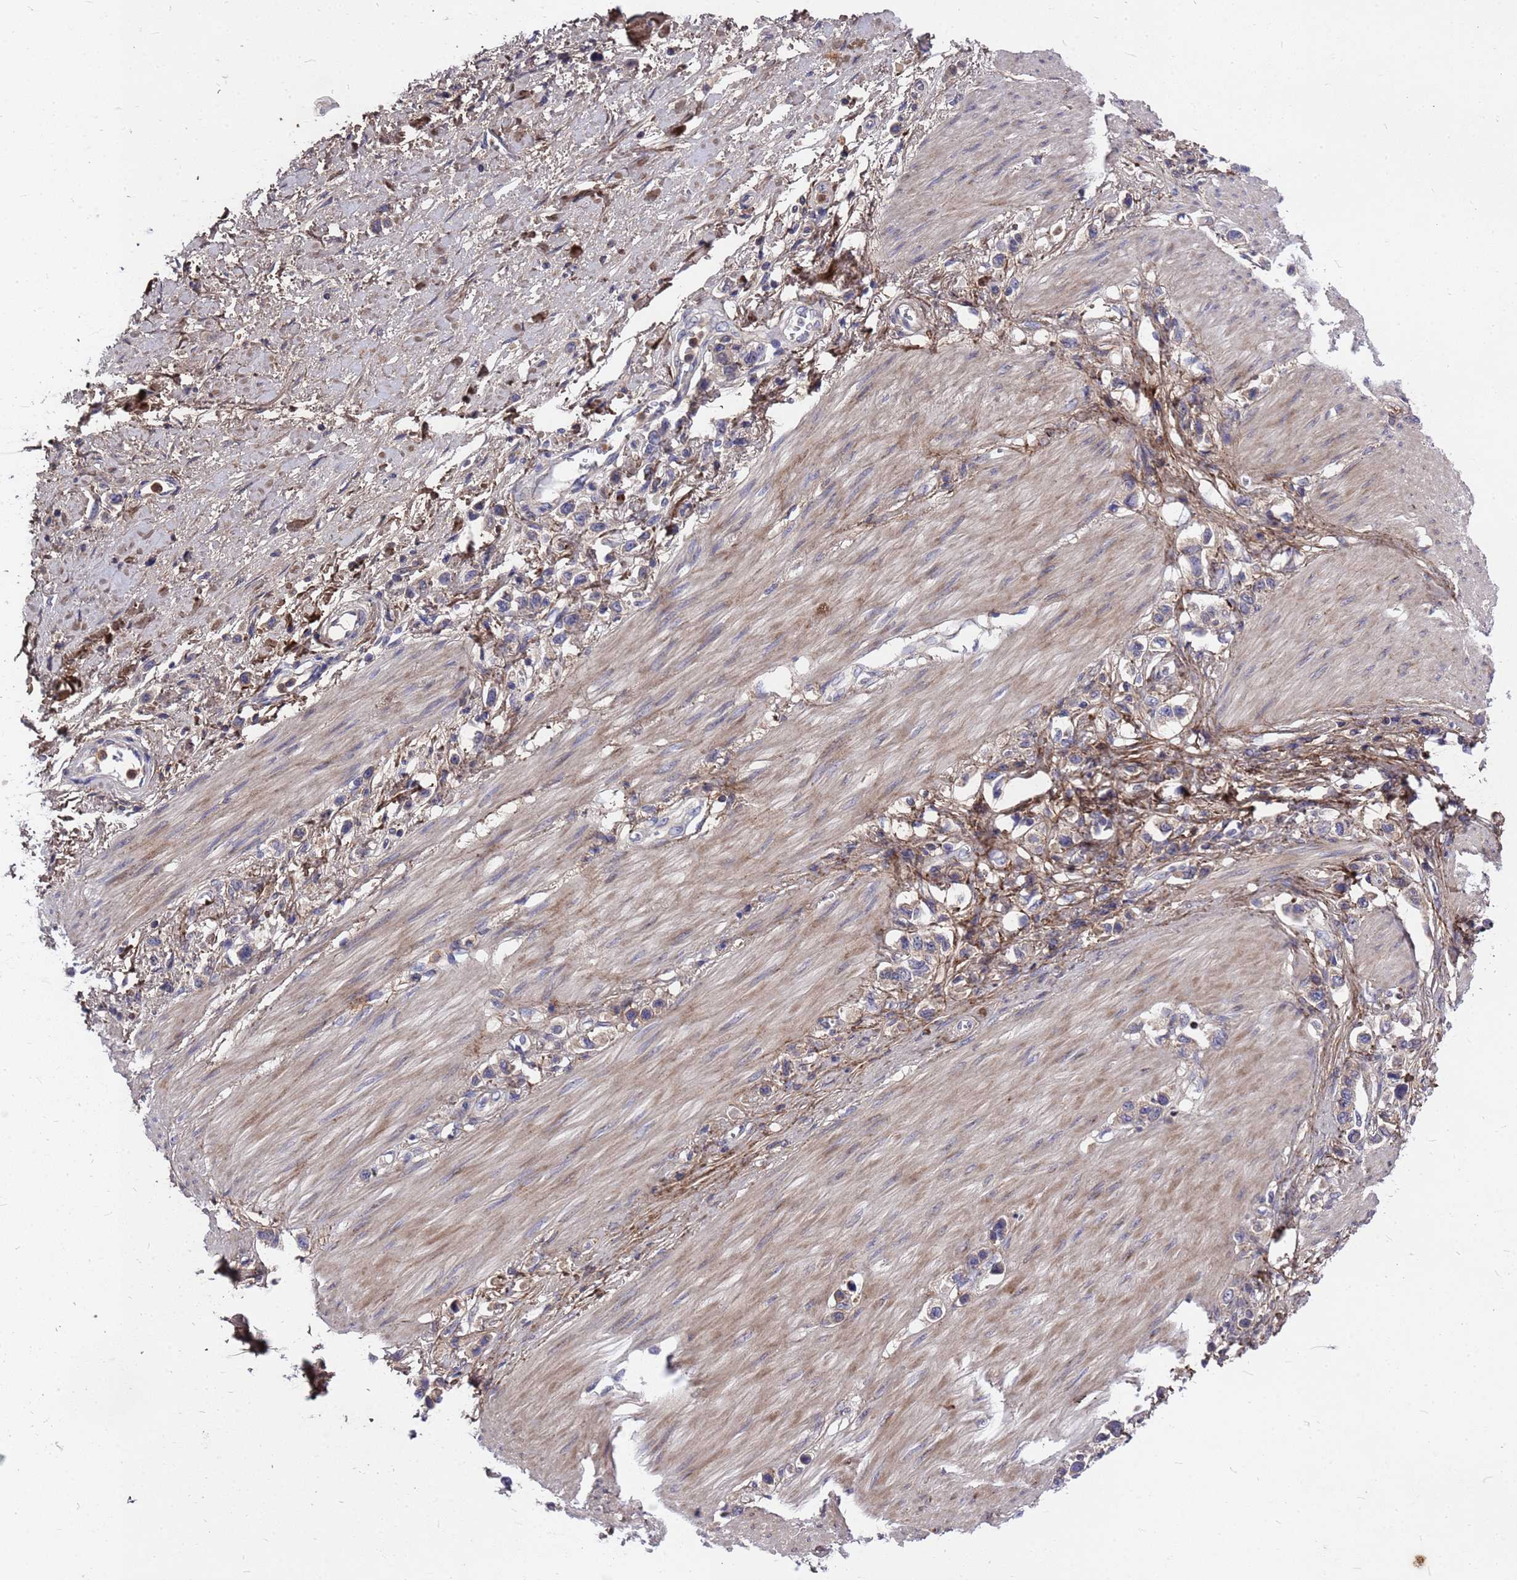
{"staining": {"intensity": "negative", "quantity": "none", "location": "none"}, "tissue": "stomach cancer", "cell_type": "Tumor cells", "image_type": "cancer", "snomed": [{"axis": "morphology", "description": "Normal tissue, NOS"}, {"axis": "morphology", "description": "Adenocarcinoma, NOS"}, {"axis": "topography", "description": "Stomach, upper"}, {"axis": "topography", "description": "Stomach"}], "caption": "Adenocarcinoma (stomach) was stained to show a protein in brown. There is no significant staining in tumor cells.", "gene": "ZNF717", "patient": {"sex": "female", "age": 65}}